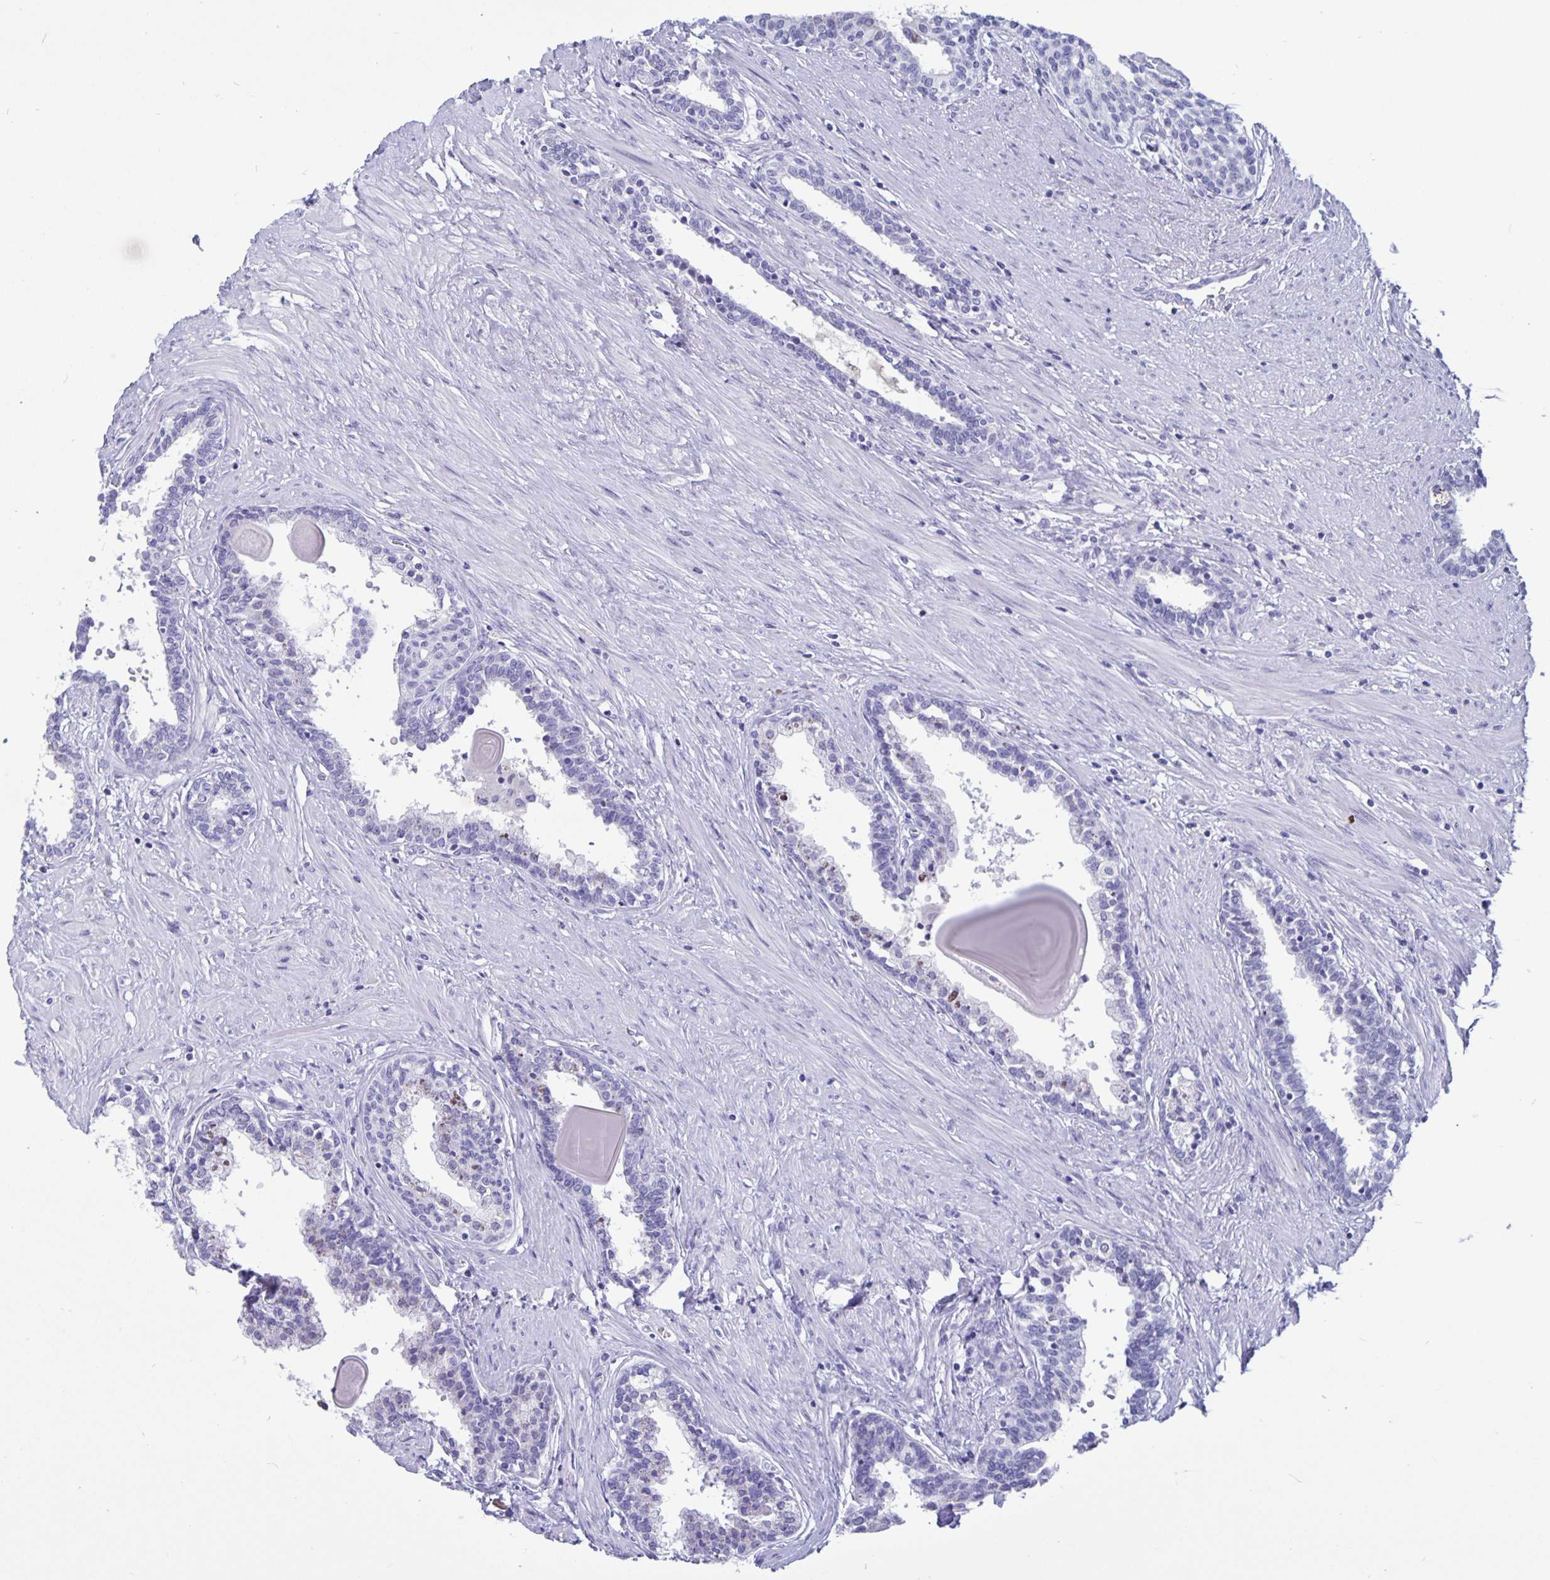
{"staining": {"intensity": "negative", "quantity": "none", "location": "none"}, "tissue": "prostate", "cell_type": "Glandular cells", "image_type": "normal", "snomed": [{"axis": "morphology", "description": "Normal tissue, NOS"}, {"axis": "topography", "description": "Prostate"}], "caption": "The image demonstrates no staining of glandular cells in normal prostate. (DAB (3,3'-diaminobenzidine) IHC with hematoxylin counter stain).", "gene": "BPIFA3", "patient": {"sex": "male", "age": 55}}